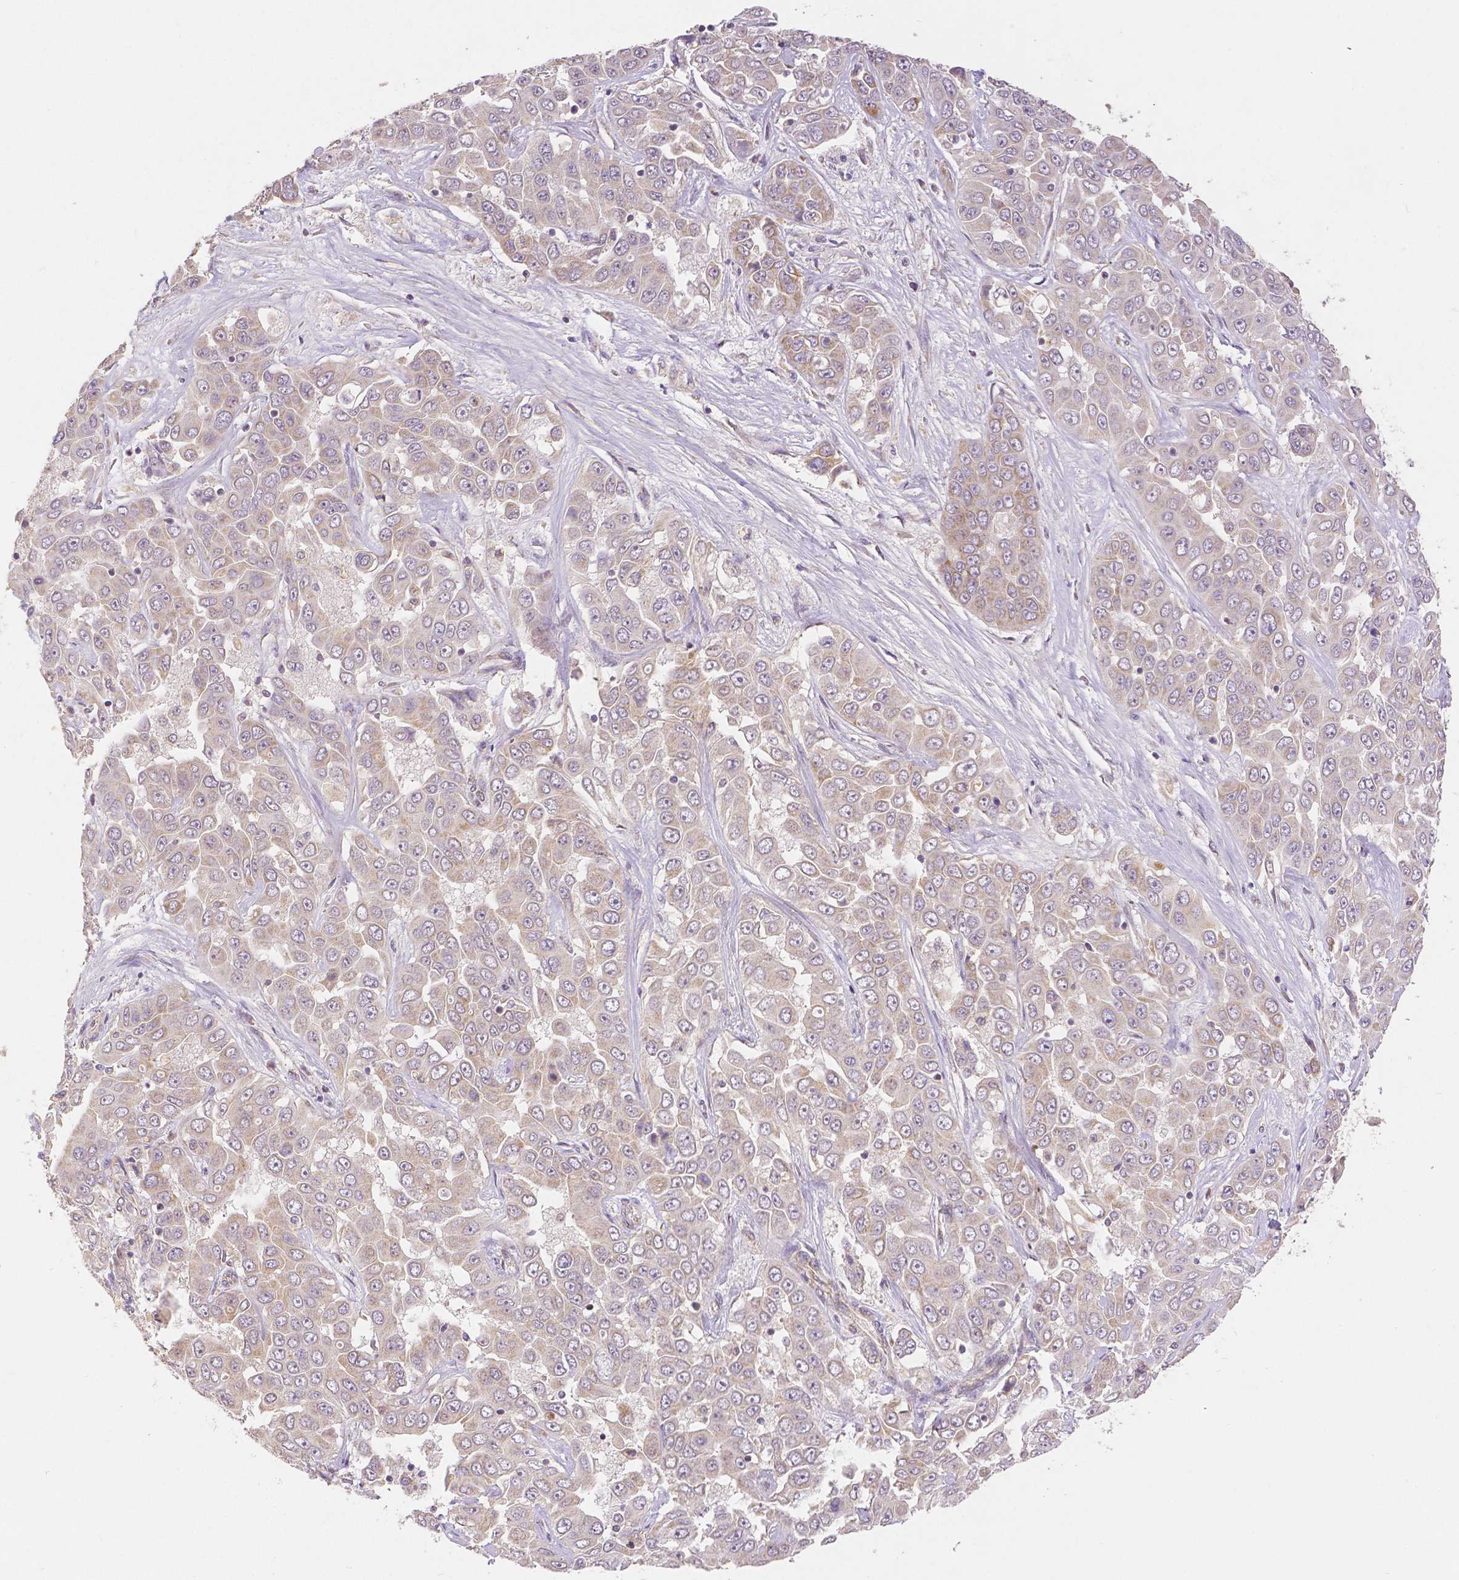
{"staining": {"intensity": "weak", "quantity": "<25%", "location": "cytoplasmic/membranous,nuclear"}, "tissue": "liver cancer", "cell_type": "Tumor cells", "image_type": "cancer", "snomed": [{"axis": "morphology", "description": "Cholangiocarcinoma"}, {"axis": "topography", "description": "Liver"}], "caption": "Image shows no significant protein staining in tumor cells of cholangiocarcinoma (liver).", "gene": "RHOT1", "patient": {"sex": "female", "age": 52}}